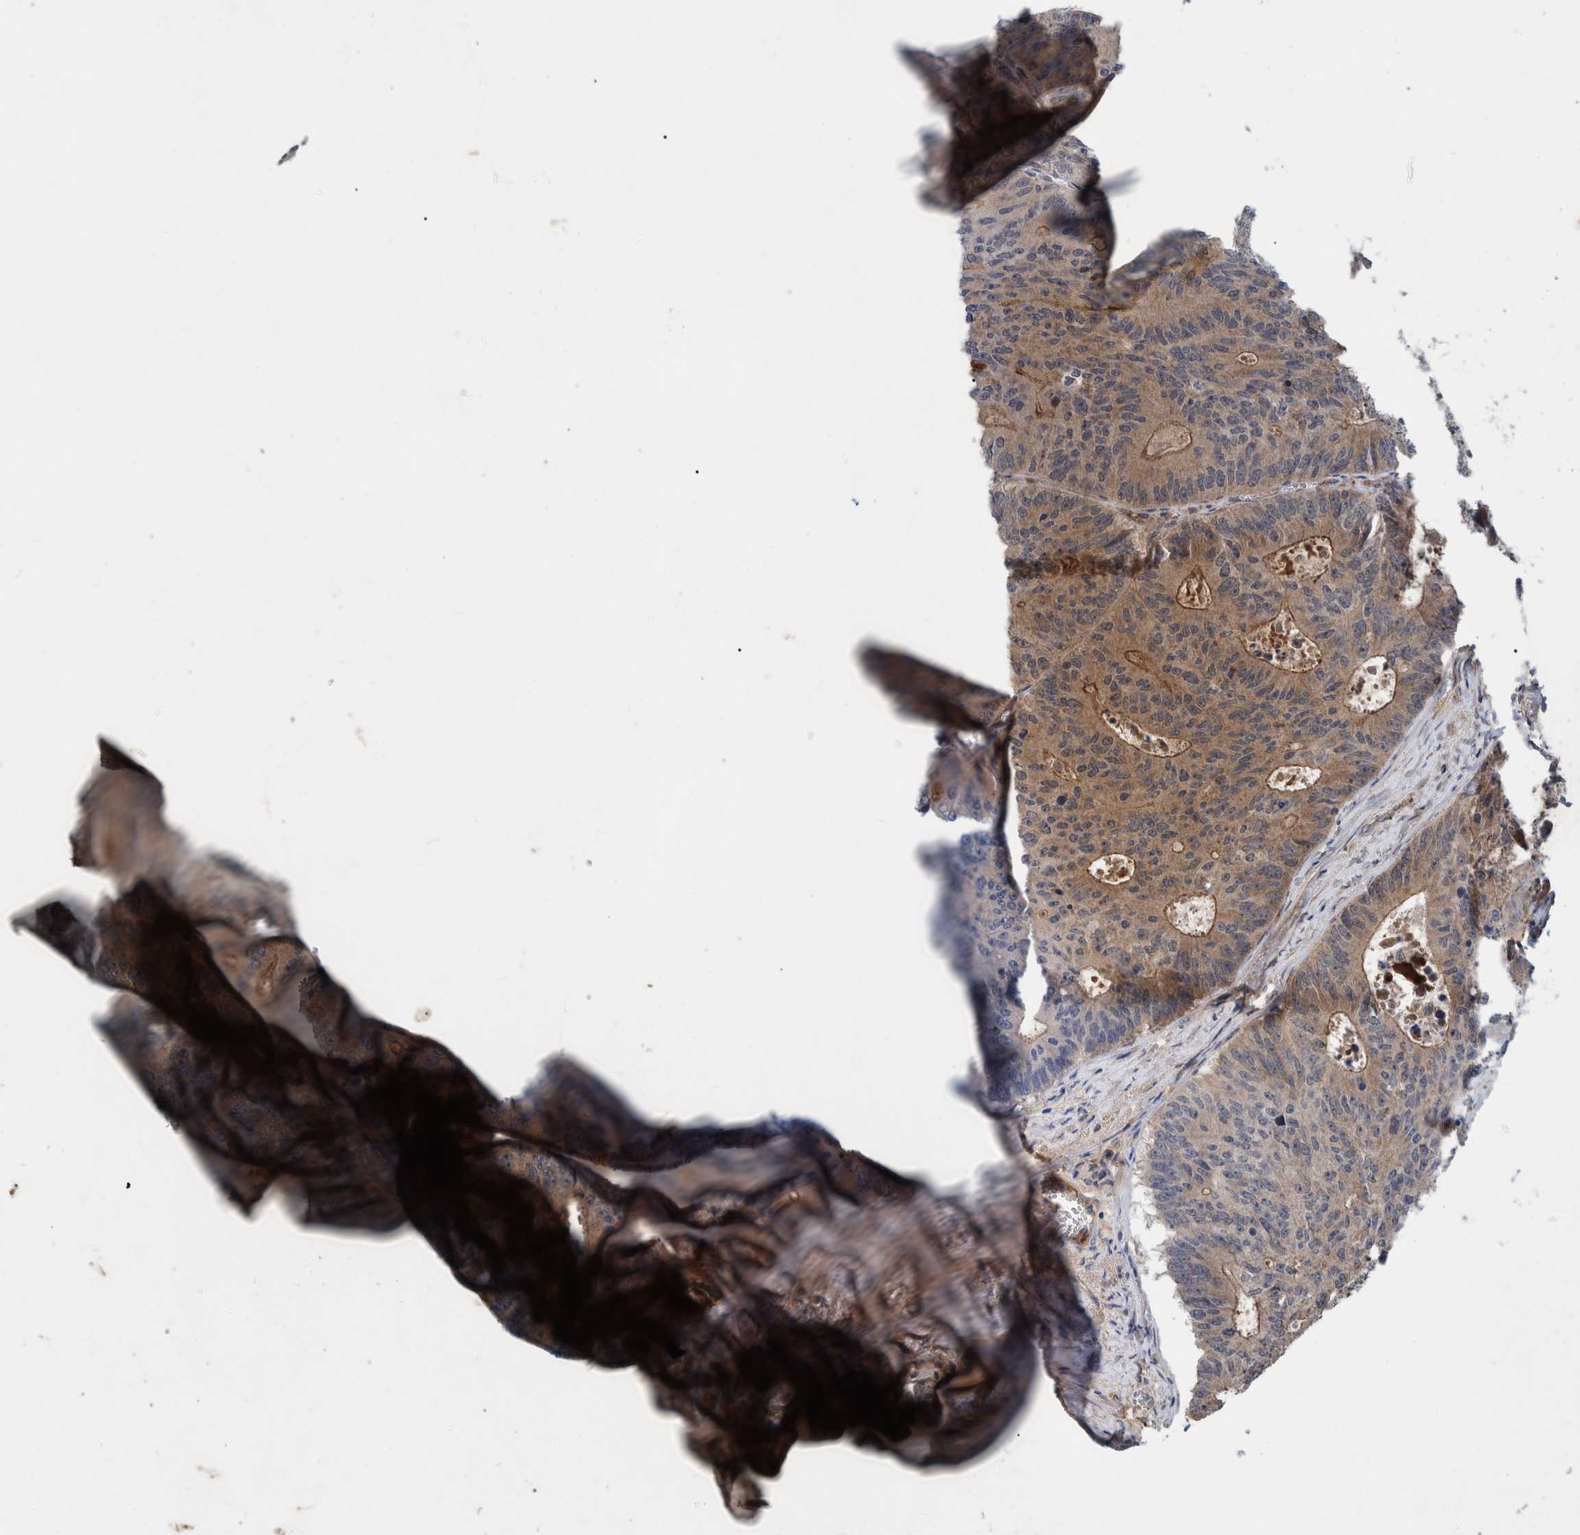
{"staining": {"intensity": "moderate", "quantity": ">75%", "location": "cytoplasmic/membranous"}, "tissue": "colorectal cancer", "cell_type": "Tumor cells", "image_type": "cancer", "snomed": [{"axis": "morphology", "description": "Adenocarcinoma, NOS"}, {"axis": "topography", "description": "Colon"}], "caption": "Immunohistochemical staining of colorectal cancer (adenocarcinoma) displays medium levels of moderate cytoplasmic/membranous expression in approximately >75% of tumor cells. (brown staining indicates protein expression, while blue staining denotes nuclei).", "gene": "ITIH3", "patient": {"sex": "male", "age": 87}}